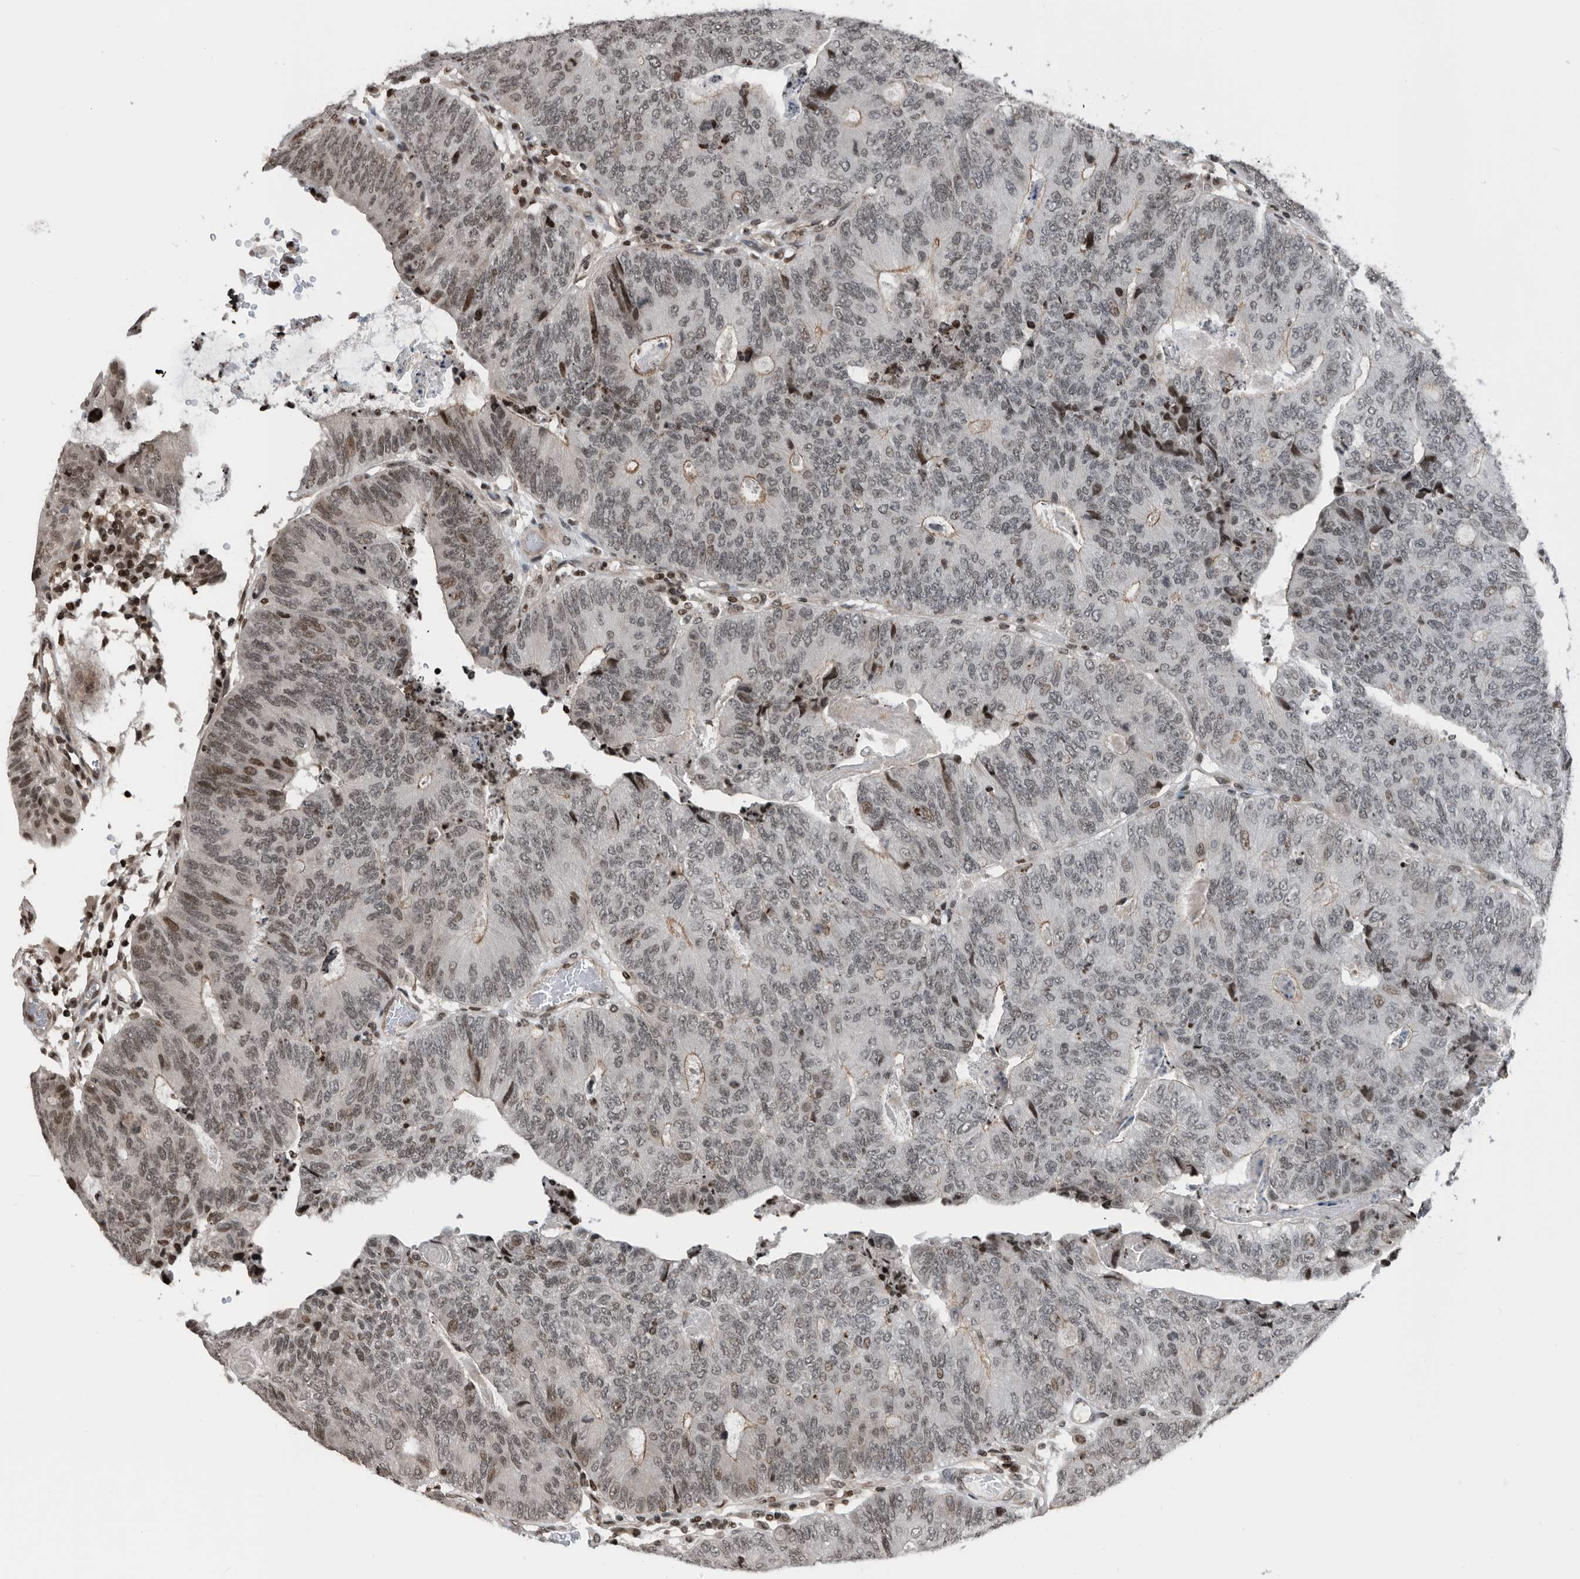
{"staining": {"intensity": "moderate", "quantity": "25%-75%", "location": "nuclear"}, "tissue": "colorectal cancer", "cell_type": "Tumor cells", "image_type": "cancer", "snomed": [{"axis": "morphology", "description": "Adenocarcinoma, NOS"}, {"axis": "topography", "description": "Colon"}], "caption": "The micrograph shows staining of colorectal adenocarcinoma, revealing moderate nuclear protein positivity (brown color) within tumor cells.", "gene": "SNRNP48", "patient": {"sex": "female", "age": 67}}